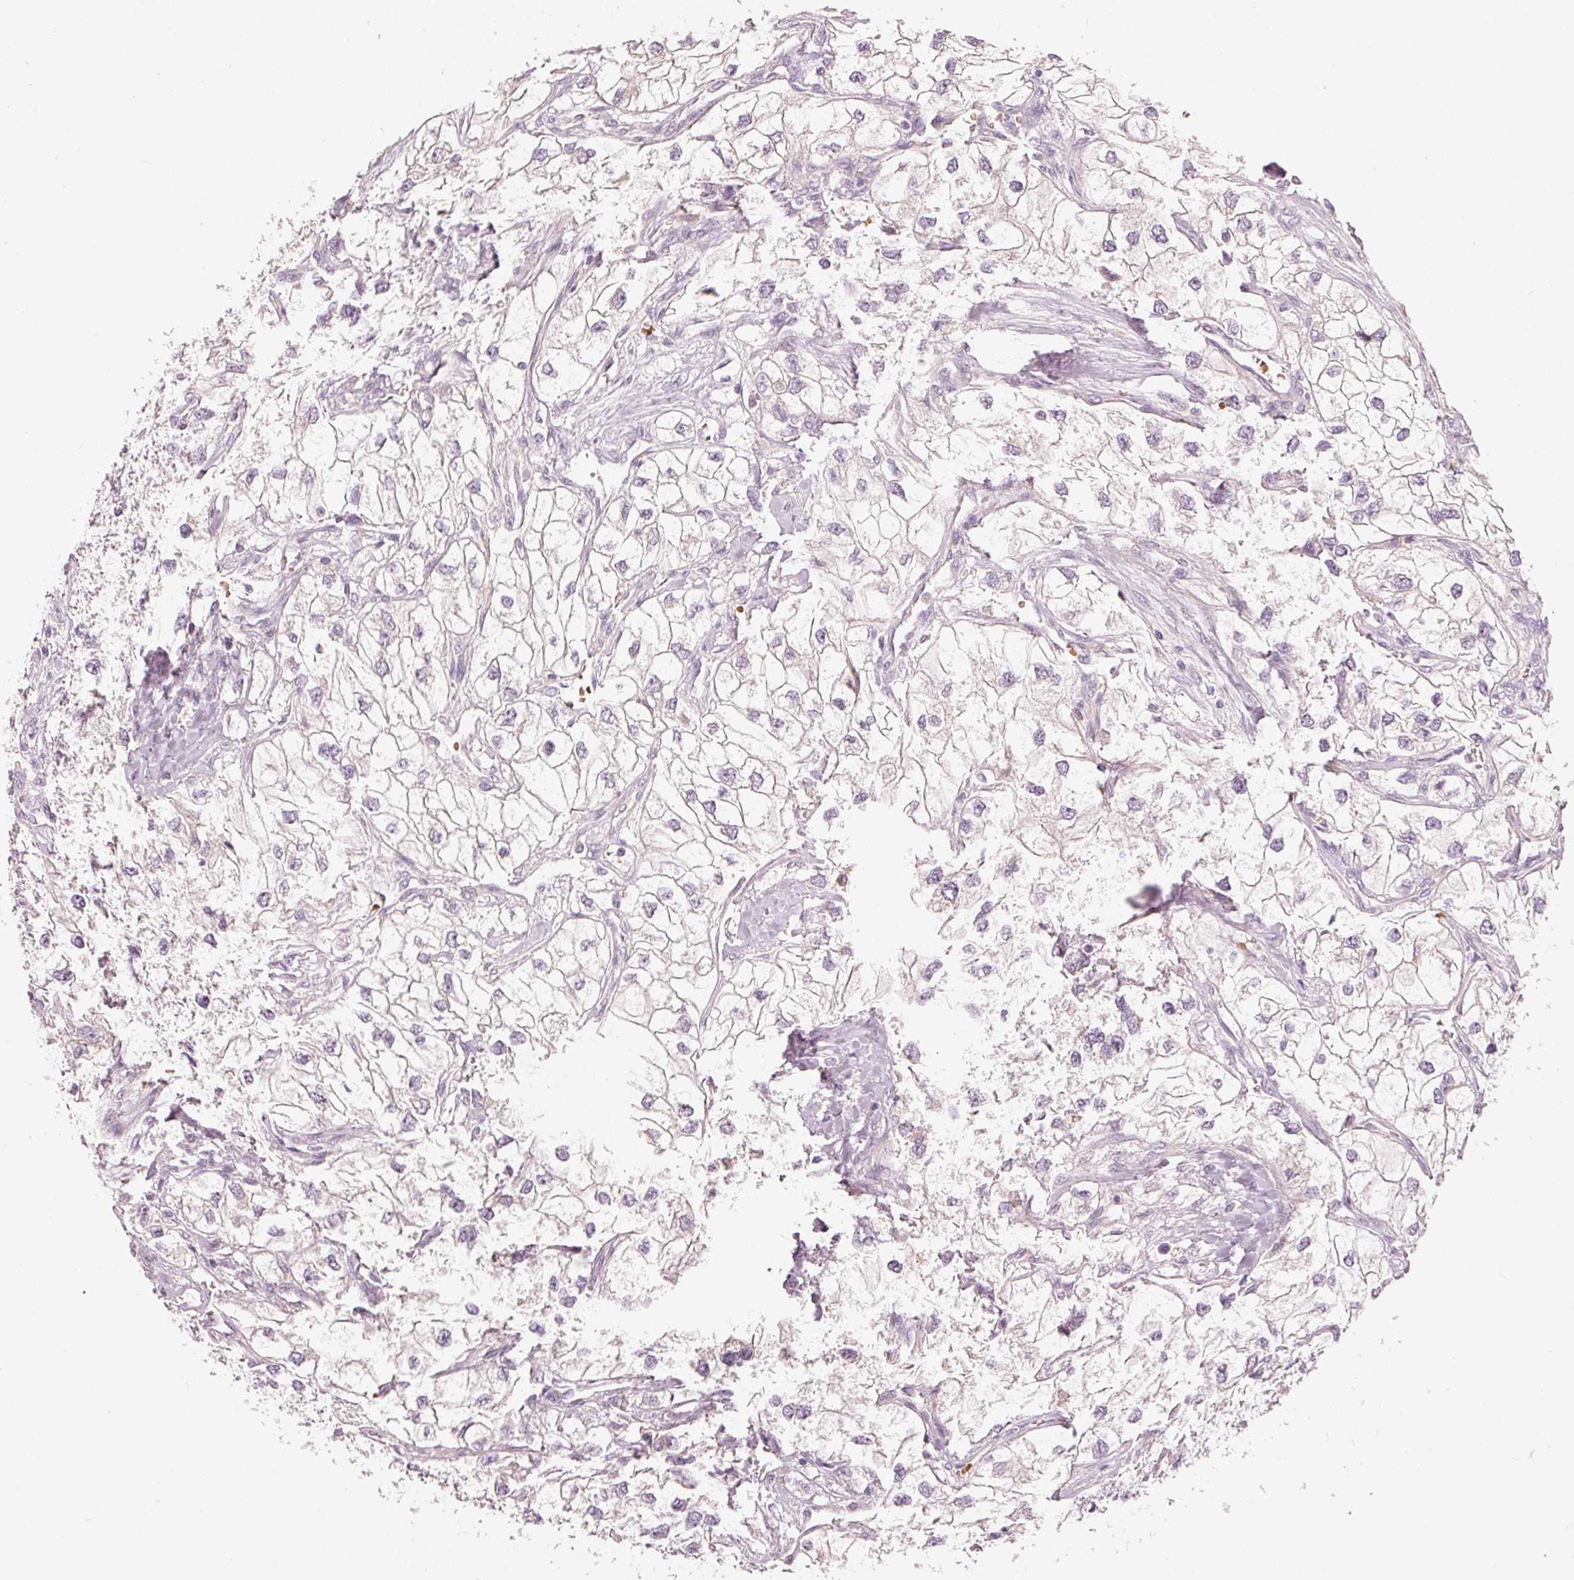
{"staining": {"intensity": "negative", "quantity": "none", "location": "none"}, "tissue": "renal cancer", "cell_type": "Tumor cells", "image_type": "cancer", "snomed": [{"axis": "morphology", "description": "Adenocarcinoma, NOS"}, {"axis": "topography", "description": "Kidney"}], "caption": "Immunohistochemistry of human renal cancer (adenocarcinoma) shows no expression in tumor cells.", "gene": "KLHL21", "patient": {"sex": "male", "age": 59}}